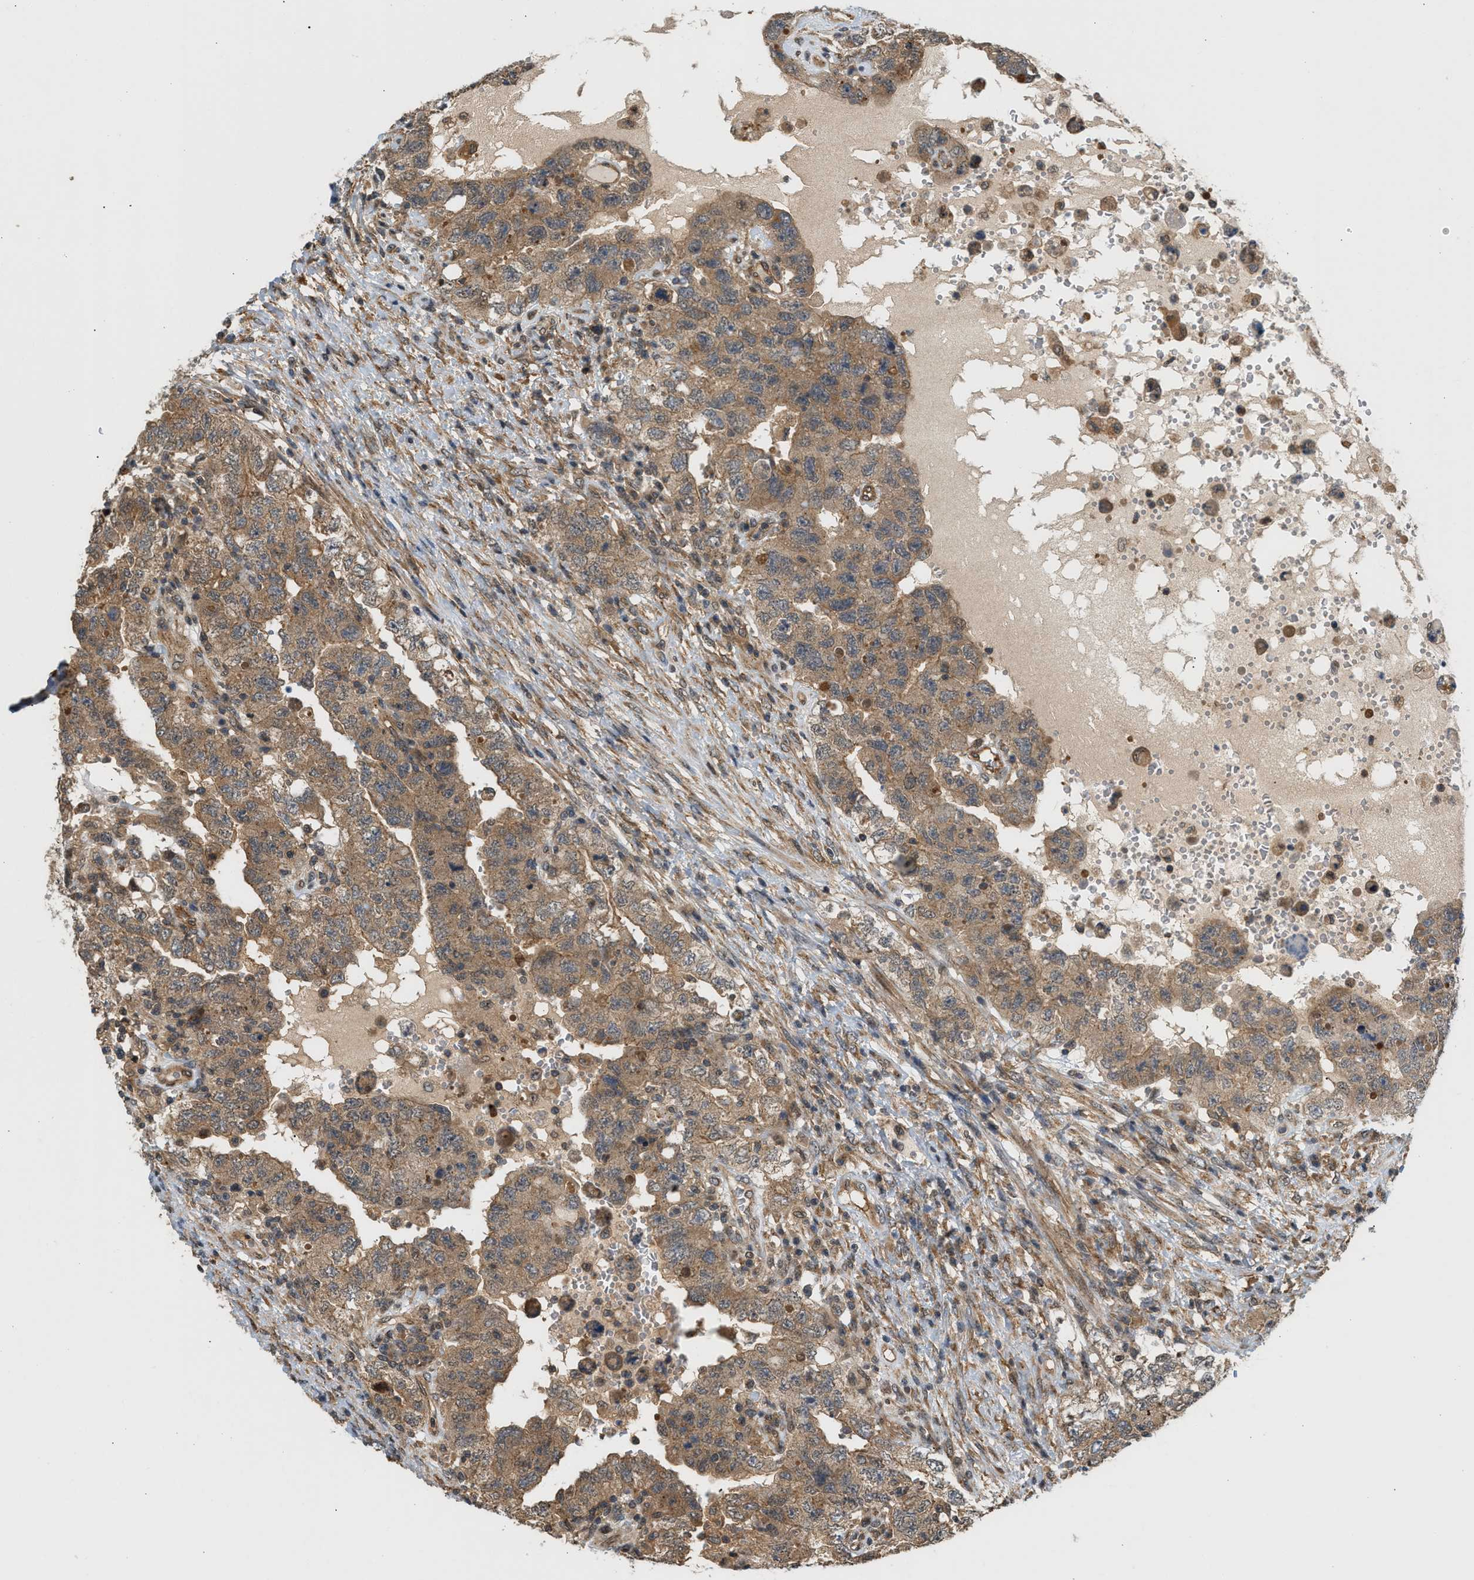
{"staining": {"intensity": "moderate", "quantity": ">75%", "location": "cytoplasmic/membranous"}, "tissue": "testis cancer", "cell_type": "Tumor cells", "image_type": "cancer", "snomed": [{"axis": "morphology", "description": "Carcinoma, Embryonal, NOS"}, {"axis": "topography", "description": "Testis"}], "caption": "Tumor cells exhibit medium levels of moderate cytoplasmic/membranous expression in approximately >75% of cells in human testis cancer (embryonal carcinoma).", "gene": "MAP2K5", "patient": {"sex": "male", "age": 26}}